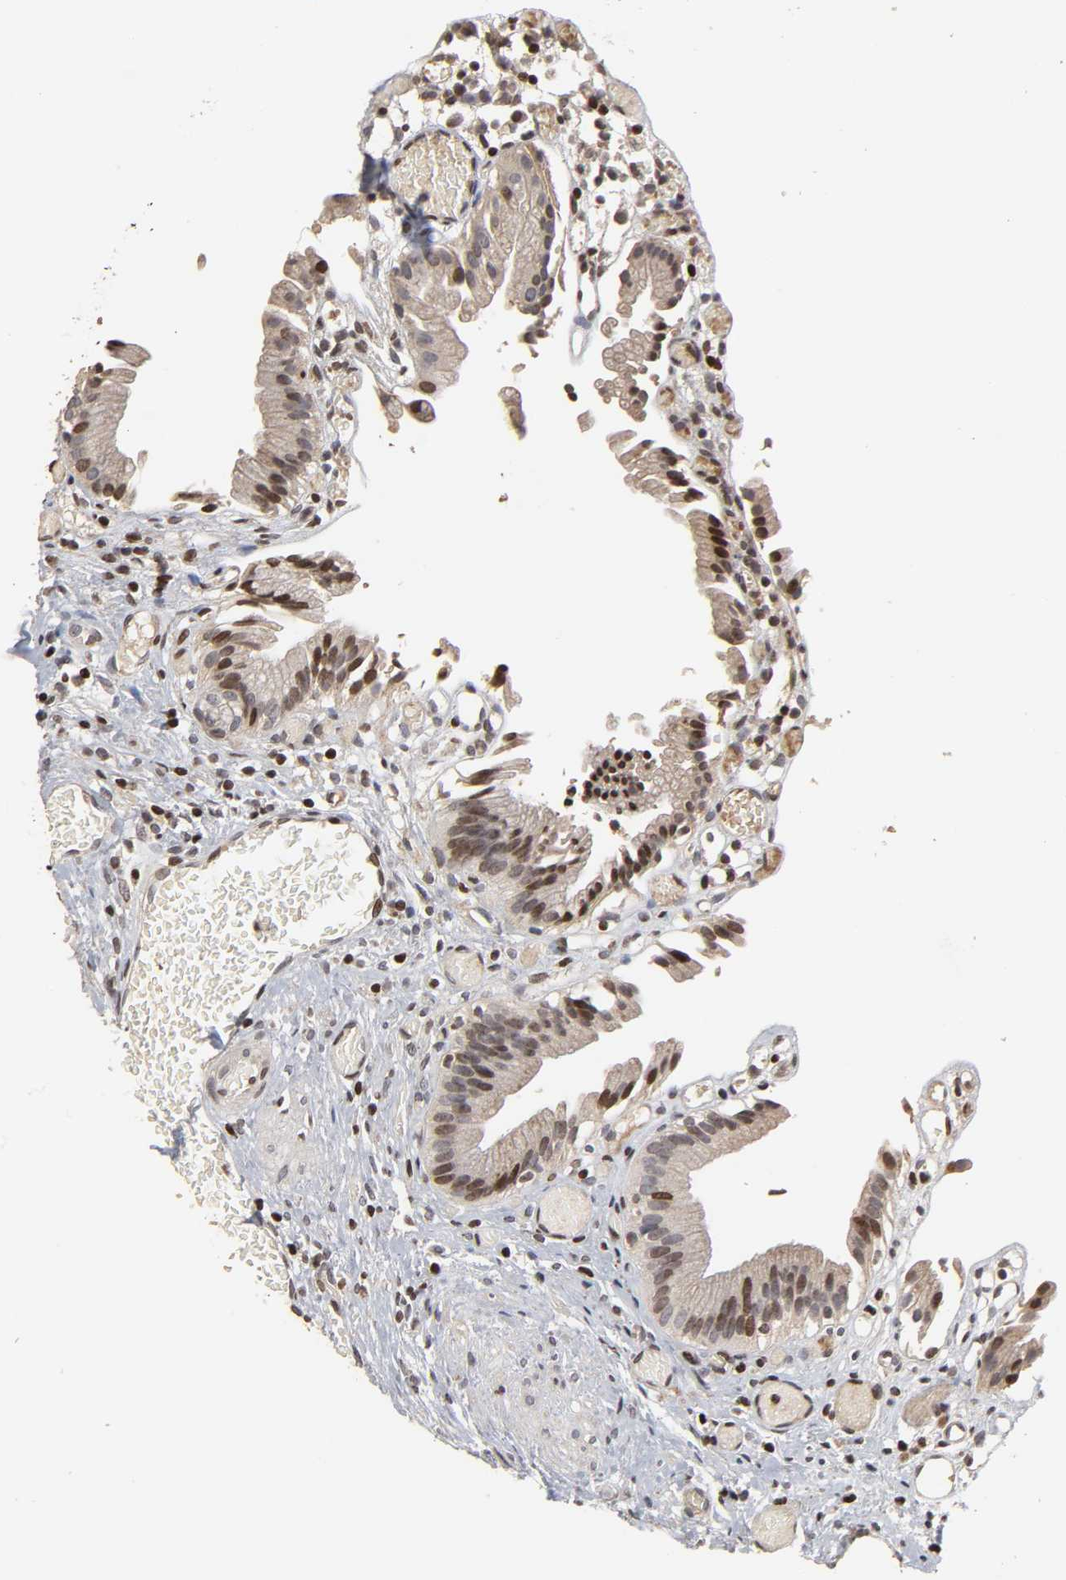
{"staining": {"intensity": "moderate", "quantity": "25%-75%", "location": "nuclear"}, "tissue": "gallbladder", "cell_type": "Glandular cells", "image_type": "normal", "snomed": [{"axis": "morphology", "description": "Normal tissue, NOS"}, {"axis": "topography", "description": "Gallbladder"}], "caption": "Benign gallbladder was stained to show a protein in brown. There is medium levels of moderate nuclear staining in about 25%-75% of glandular cells.", "gene": "ZNF473", "patient": {"sex": "male", "age": 65}}